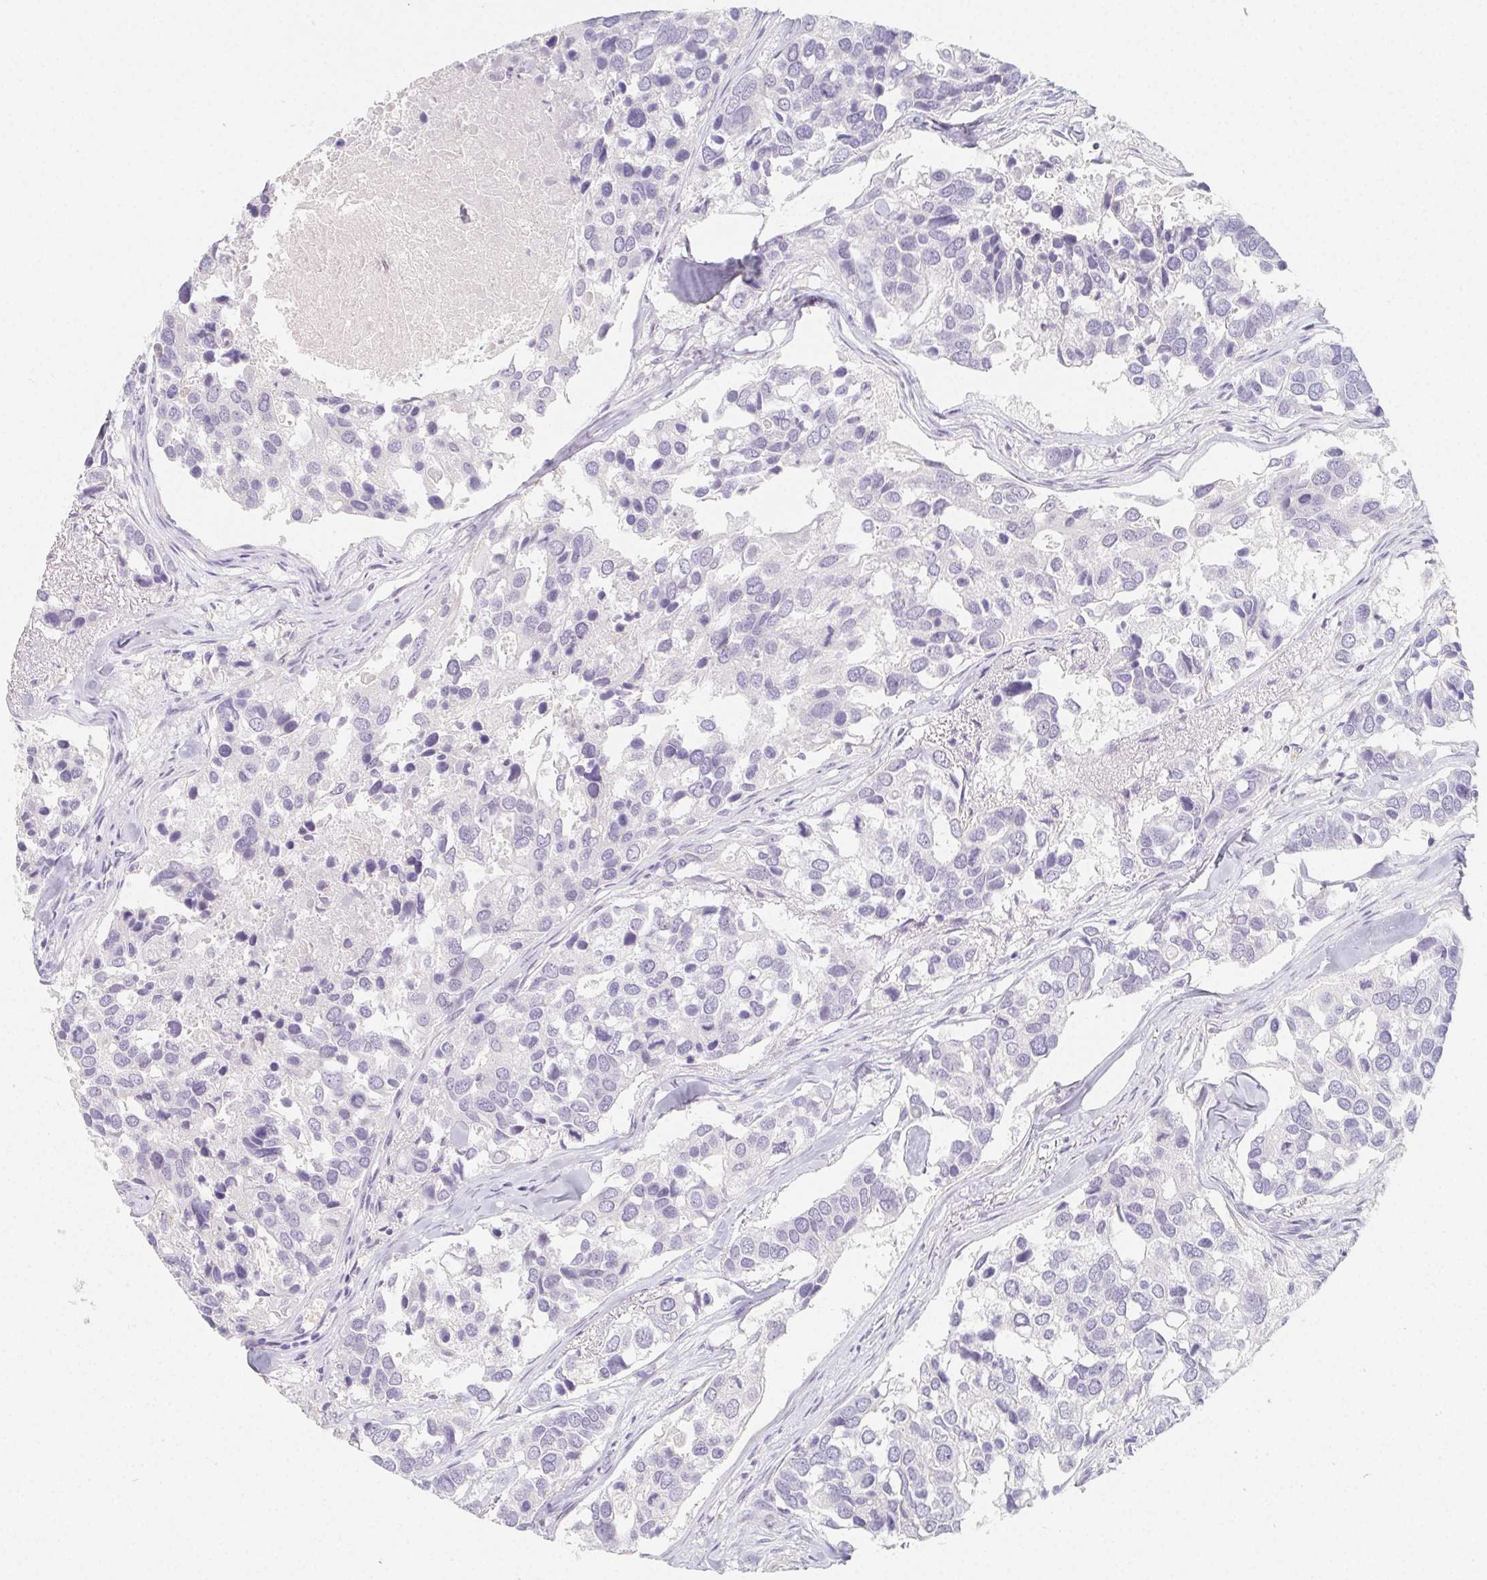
{"staining": {"intensity": "negative", "quantity": "none", "location": "none"}, "tissue": "breast cancer", "cell_type": "Tumor cells", "image_type": "cancer", "snomed": [{"axis": "morphology", "description": "Duct carcinoma"}, {"axis": "topography", "description": "Breast"}], "caption": "Immunohistochemical staining of human invasive ductal carcinoma (breast) reveals no significant expression in tumor cells.", "gene": "GLIPR1L1", "patient": {"sex": "female", "age": 83}}